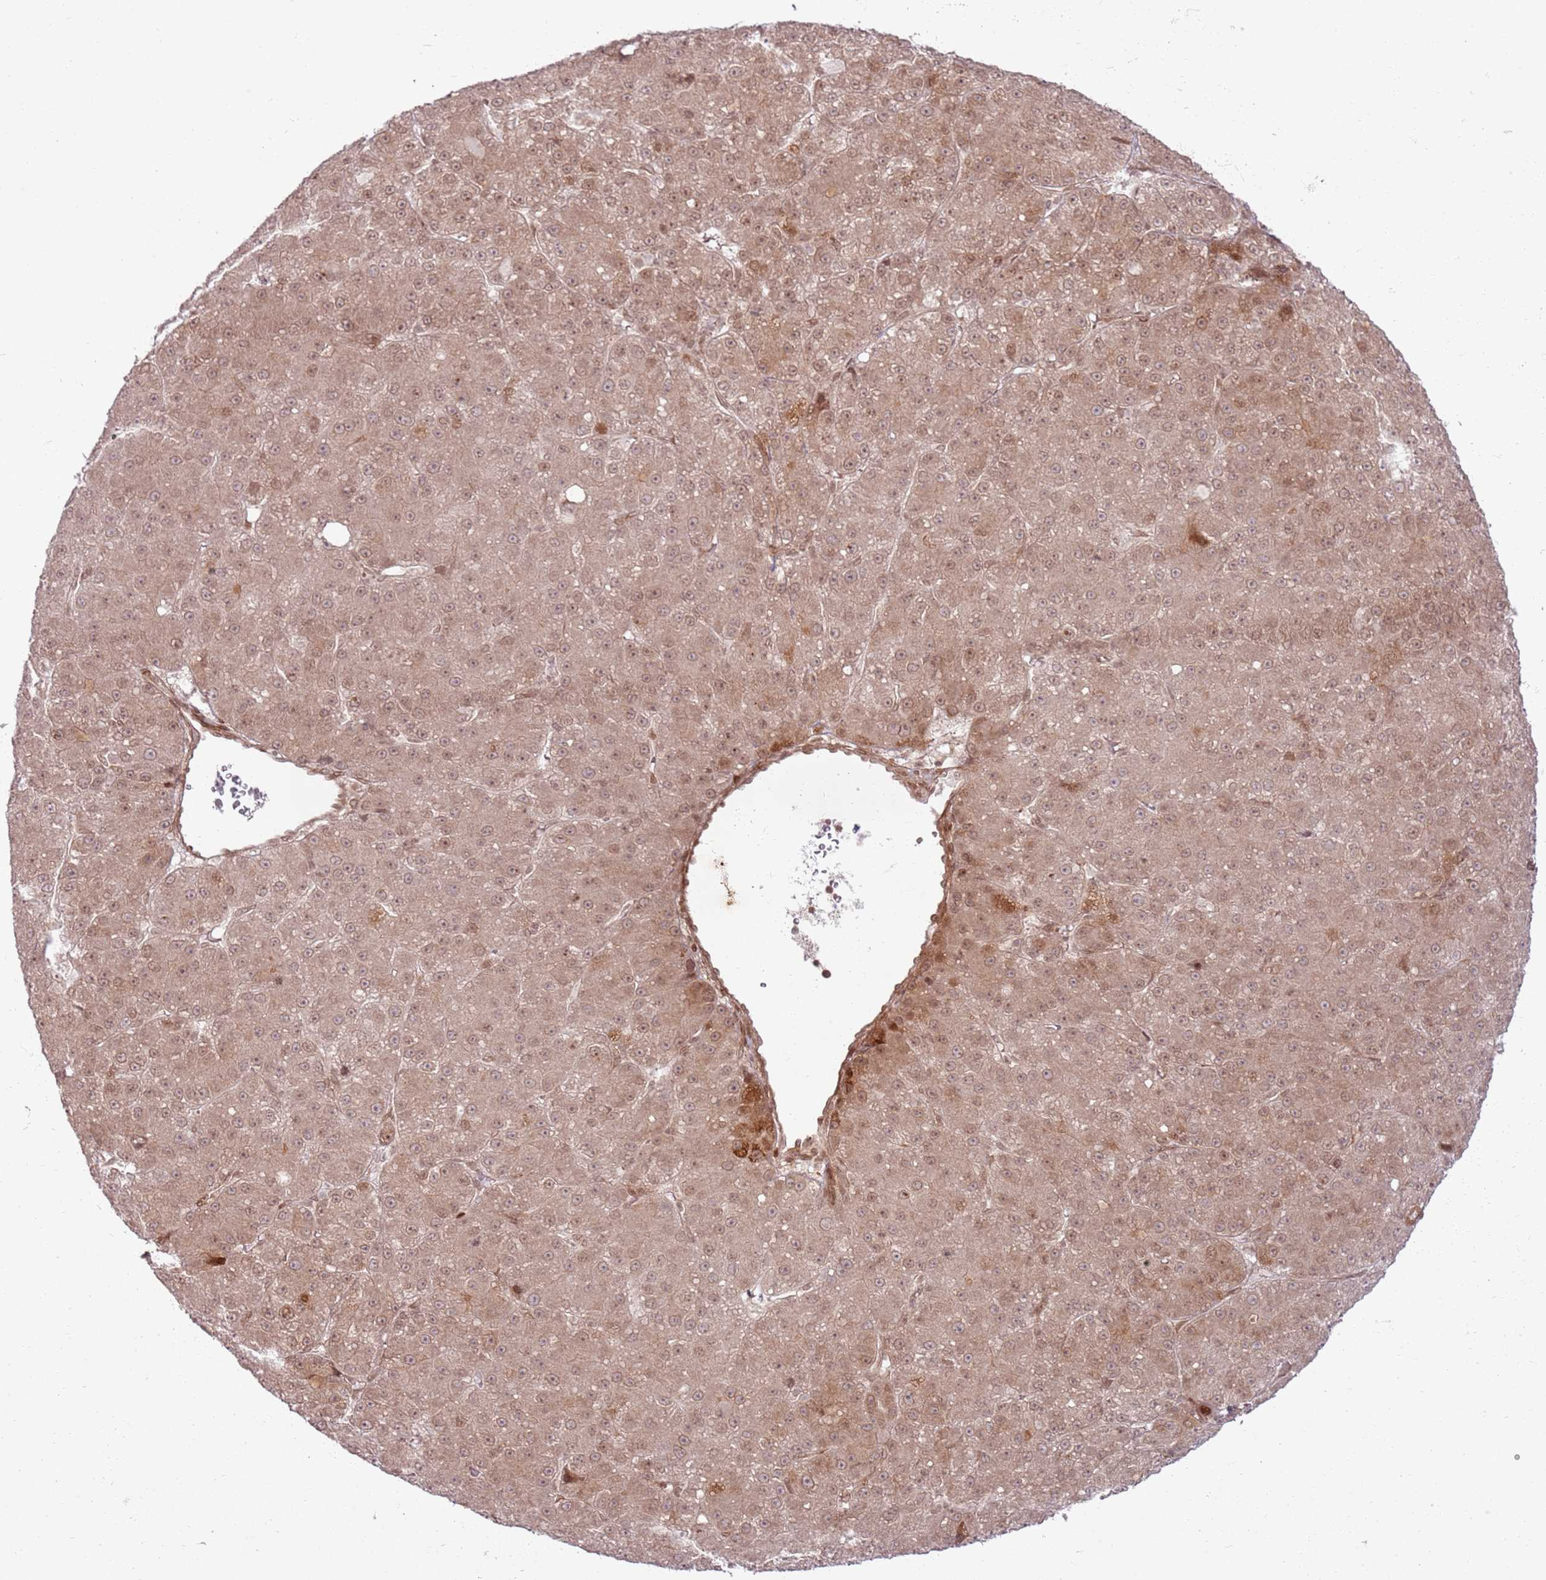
{"staining": {"intensity": "moderate", "quantity": ">75%", "location": "cytoplasmic/membranous,nuclear"}, "tissue": "liver cancer", "cell_type": "Tumor cells", "image_type": "cancer", "snomed": [{"axis": "morphology", "description": "Carcinoma, Hepatocellular, NOS"}, {"axis": "topography", "description": "Liver"}], "caption": "Hepatocellular carcinoma (liver) tissue reveals moderate cytoplasmic/membranous and nuclear expression in approximately >75% of tumor cells", "gene": "KLHL36", "patient": {"sex": "male", "age": 67}}